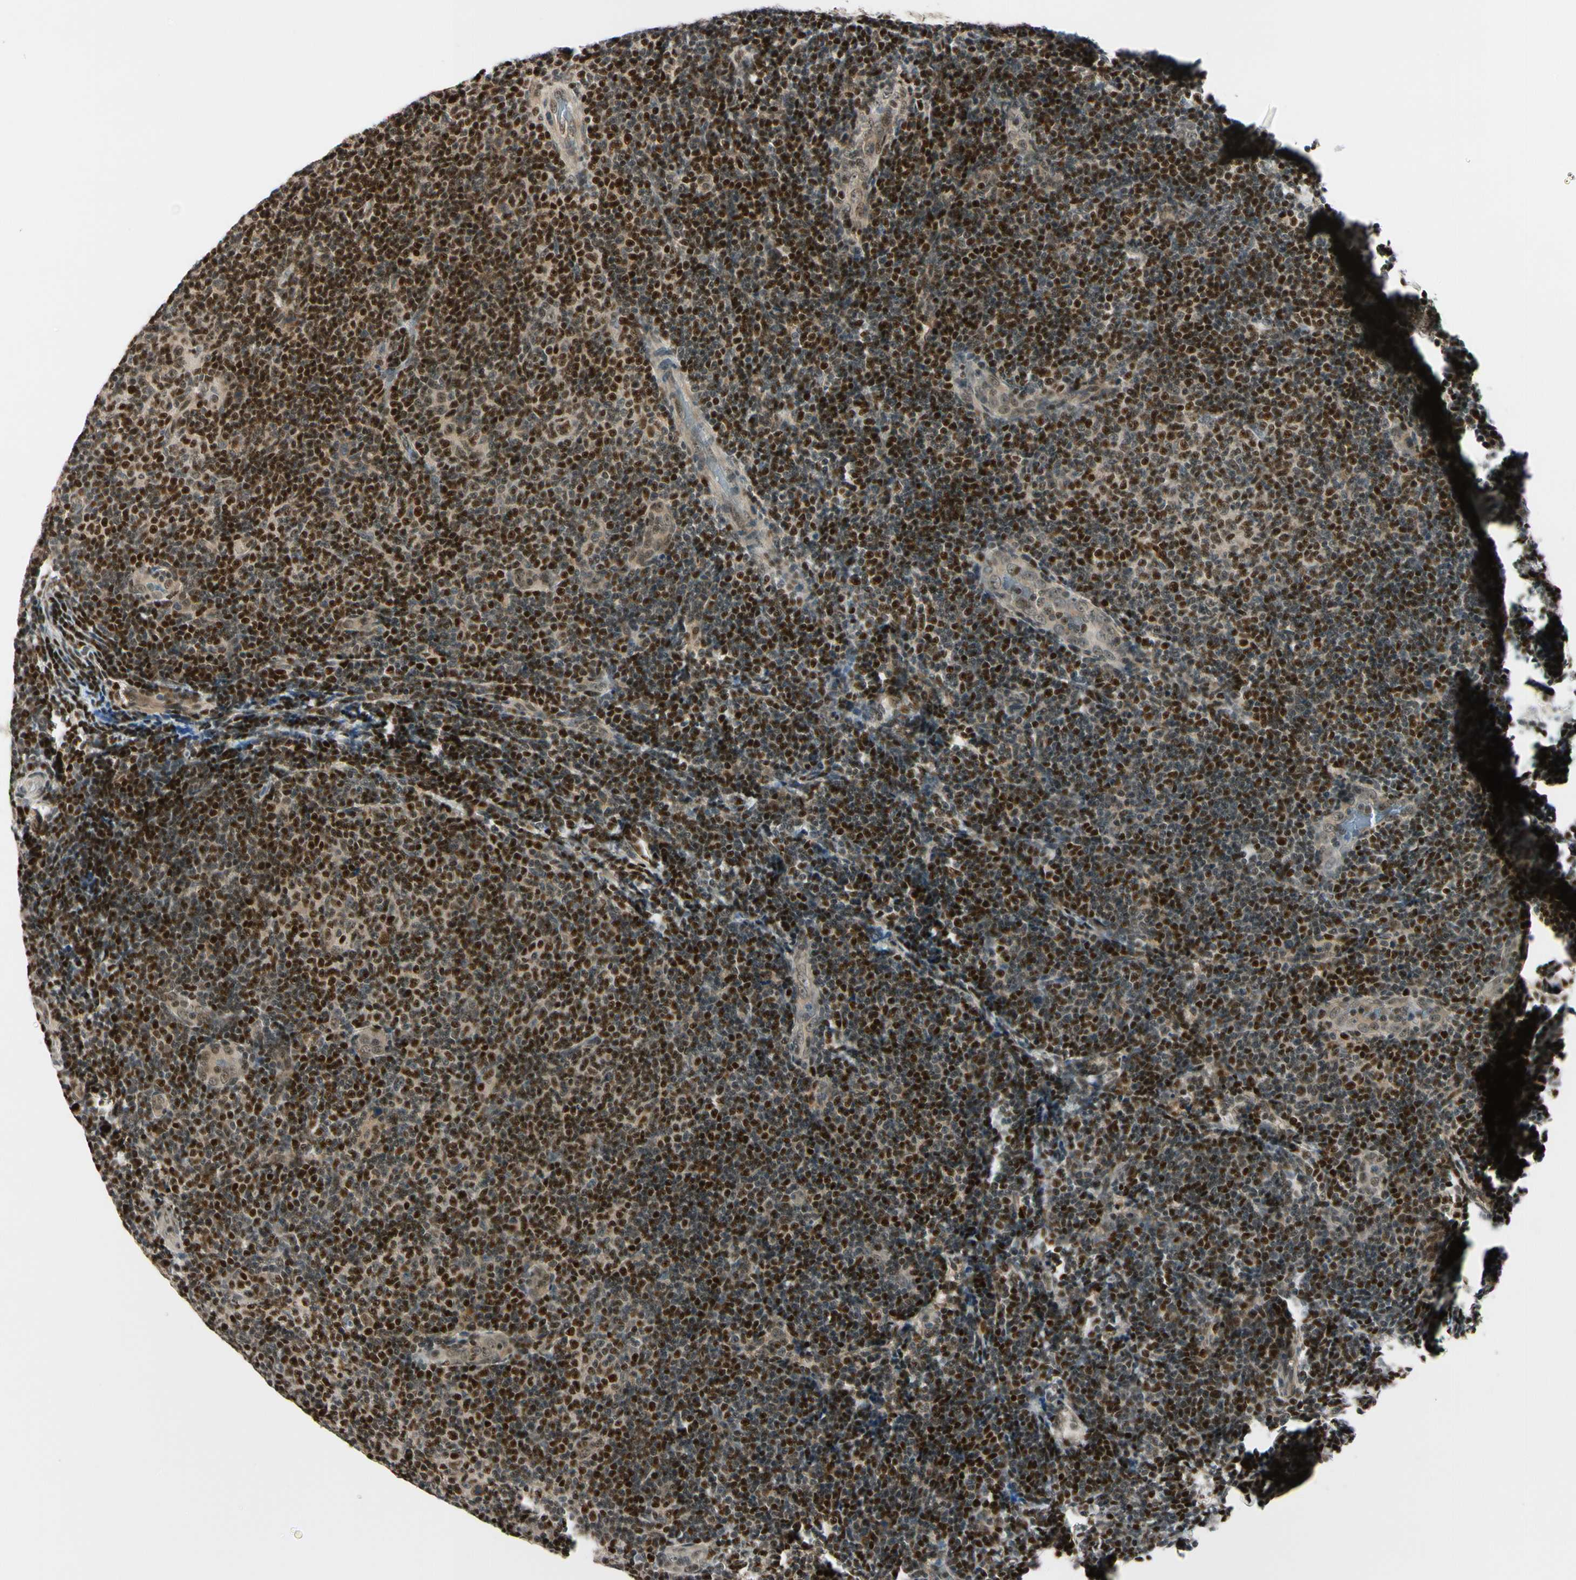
{"staining": {"intensity": "strong", "quantity": ">75%", "location": "cytoplasmic/membranous,nuclear"}, "tissue": "lymphoma", "cell_type": "Tumor cells", "image_type": "cancer", "snomed": [{"axis": "morphology", "description": "Malignant lymphoma, non-Hodgkin's type, Low grade"}, {"axis": "topography", "description": "Lymph node"}], "caption": "Brown immunohistochemical staining in lymphoma shows strong cytoplasmic/membranous and nuclear expression in approximately >75% of tumor cells.", "gene": "DAXX", "patient": {"sex": "male", "age": 83}}